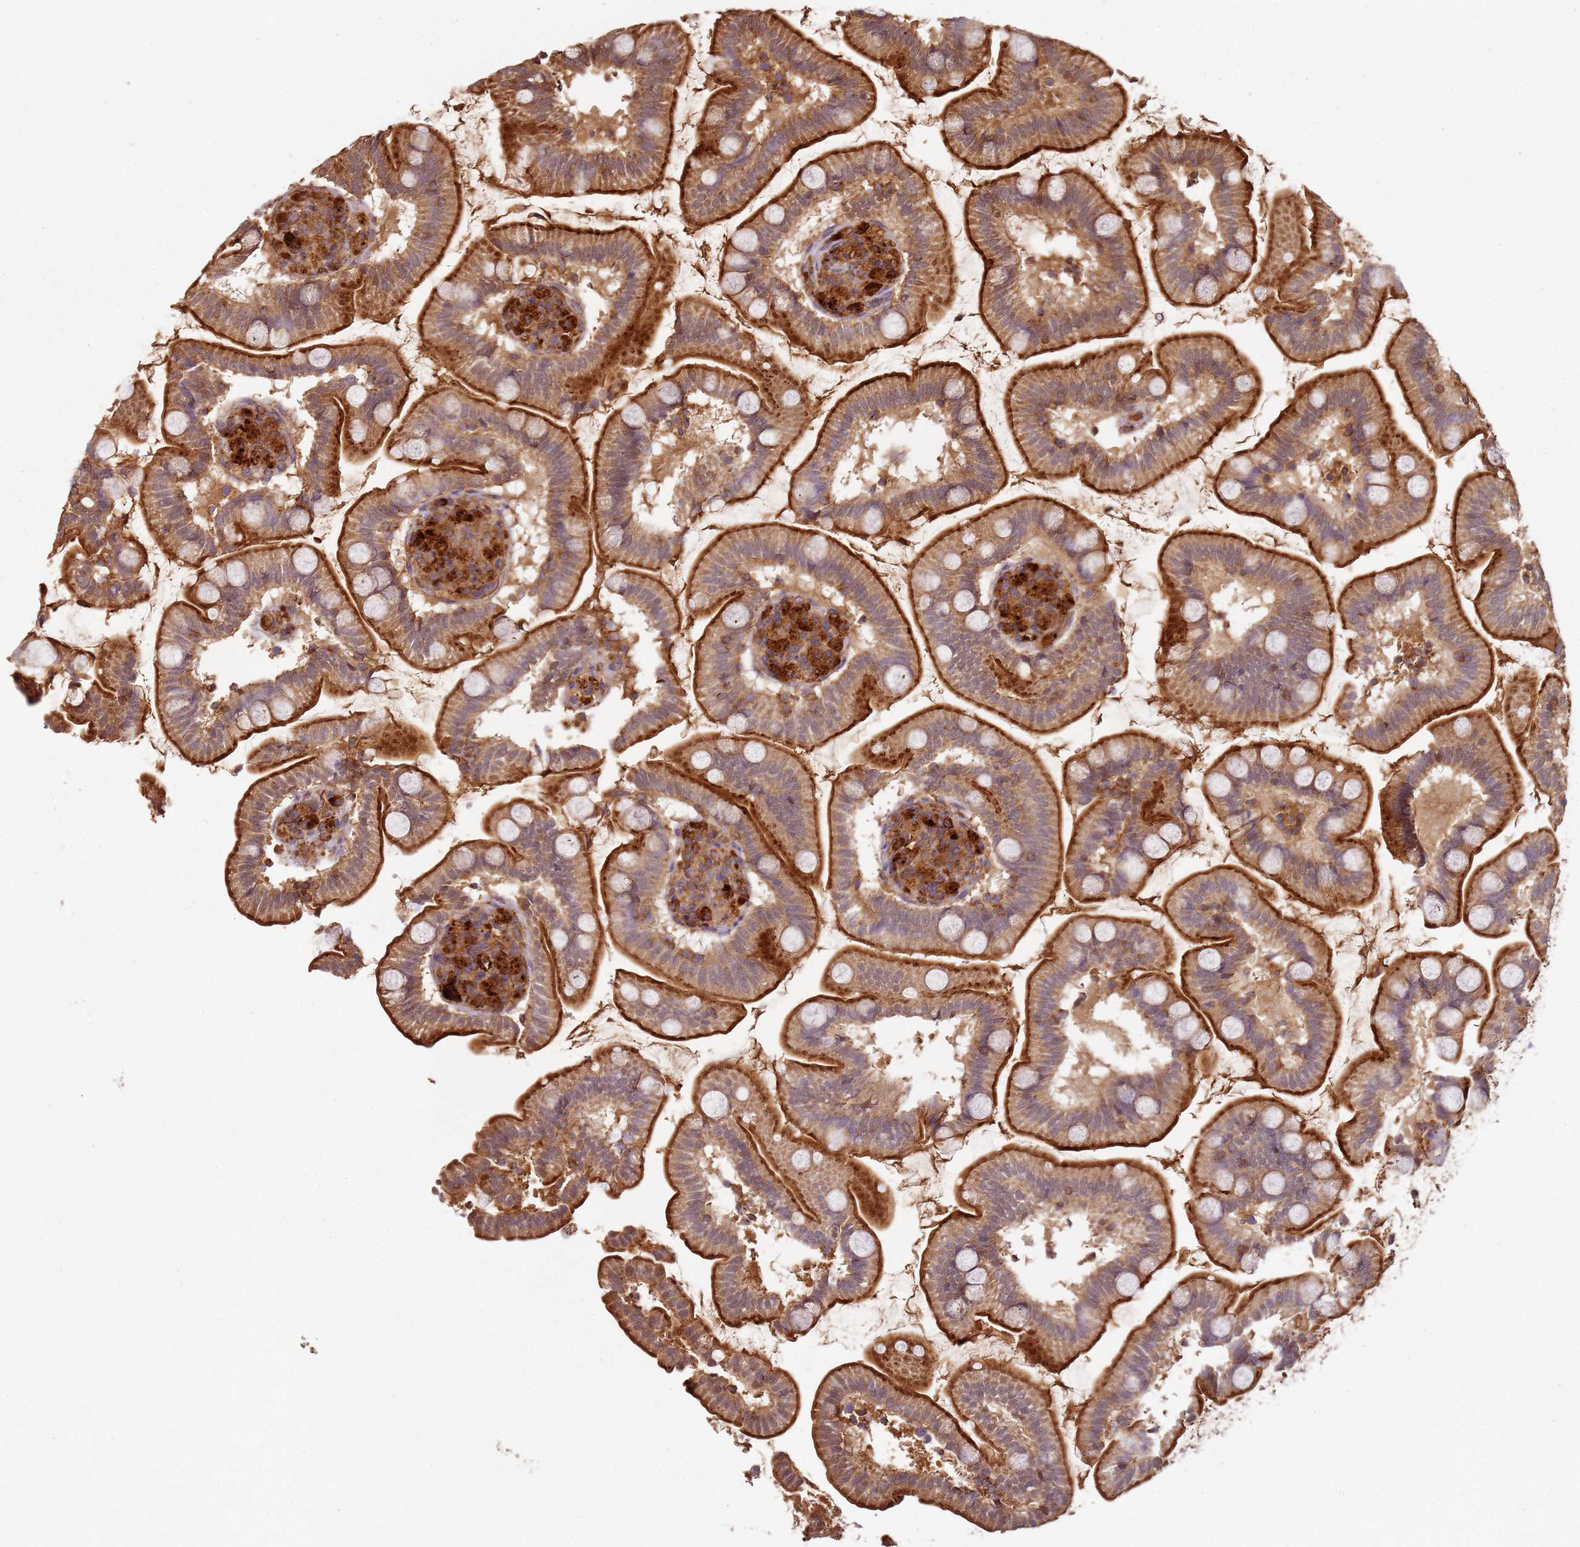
{"staining": {"intensity": "strong", "quantity": ">75%", "location": "cytoplasmic/membranous"}, "tissue": "small intestine", "cell_type": "Glandular cells", "image_type": "normal", "snomed": [{"axis": "morphology", "description": "Normal tissue, NOS"}, {"axis": "topography", "description": "Small intestine"}], "caption": "This micrograph reveals IHC staining of unremarkable small intestine, with high strong cytoplasmic/membranous positivity in about >75% of glandular cells.", "gene": "SCGB2B2", "patient": {"sex": "female", "age": 64}}